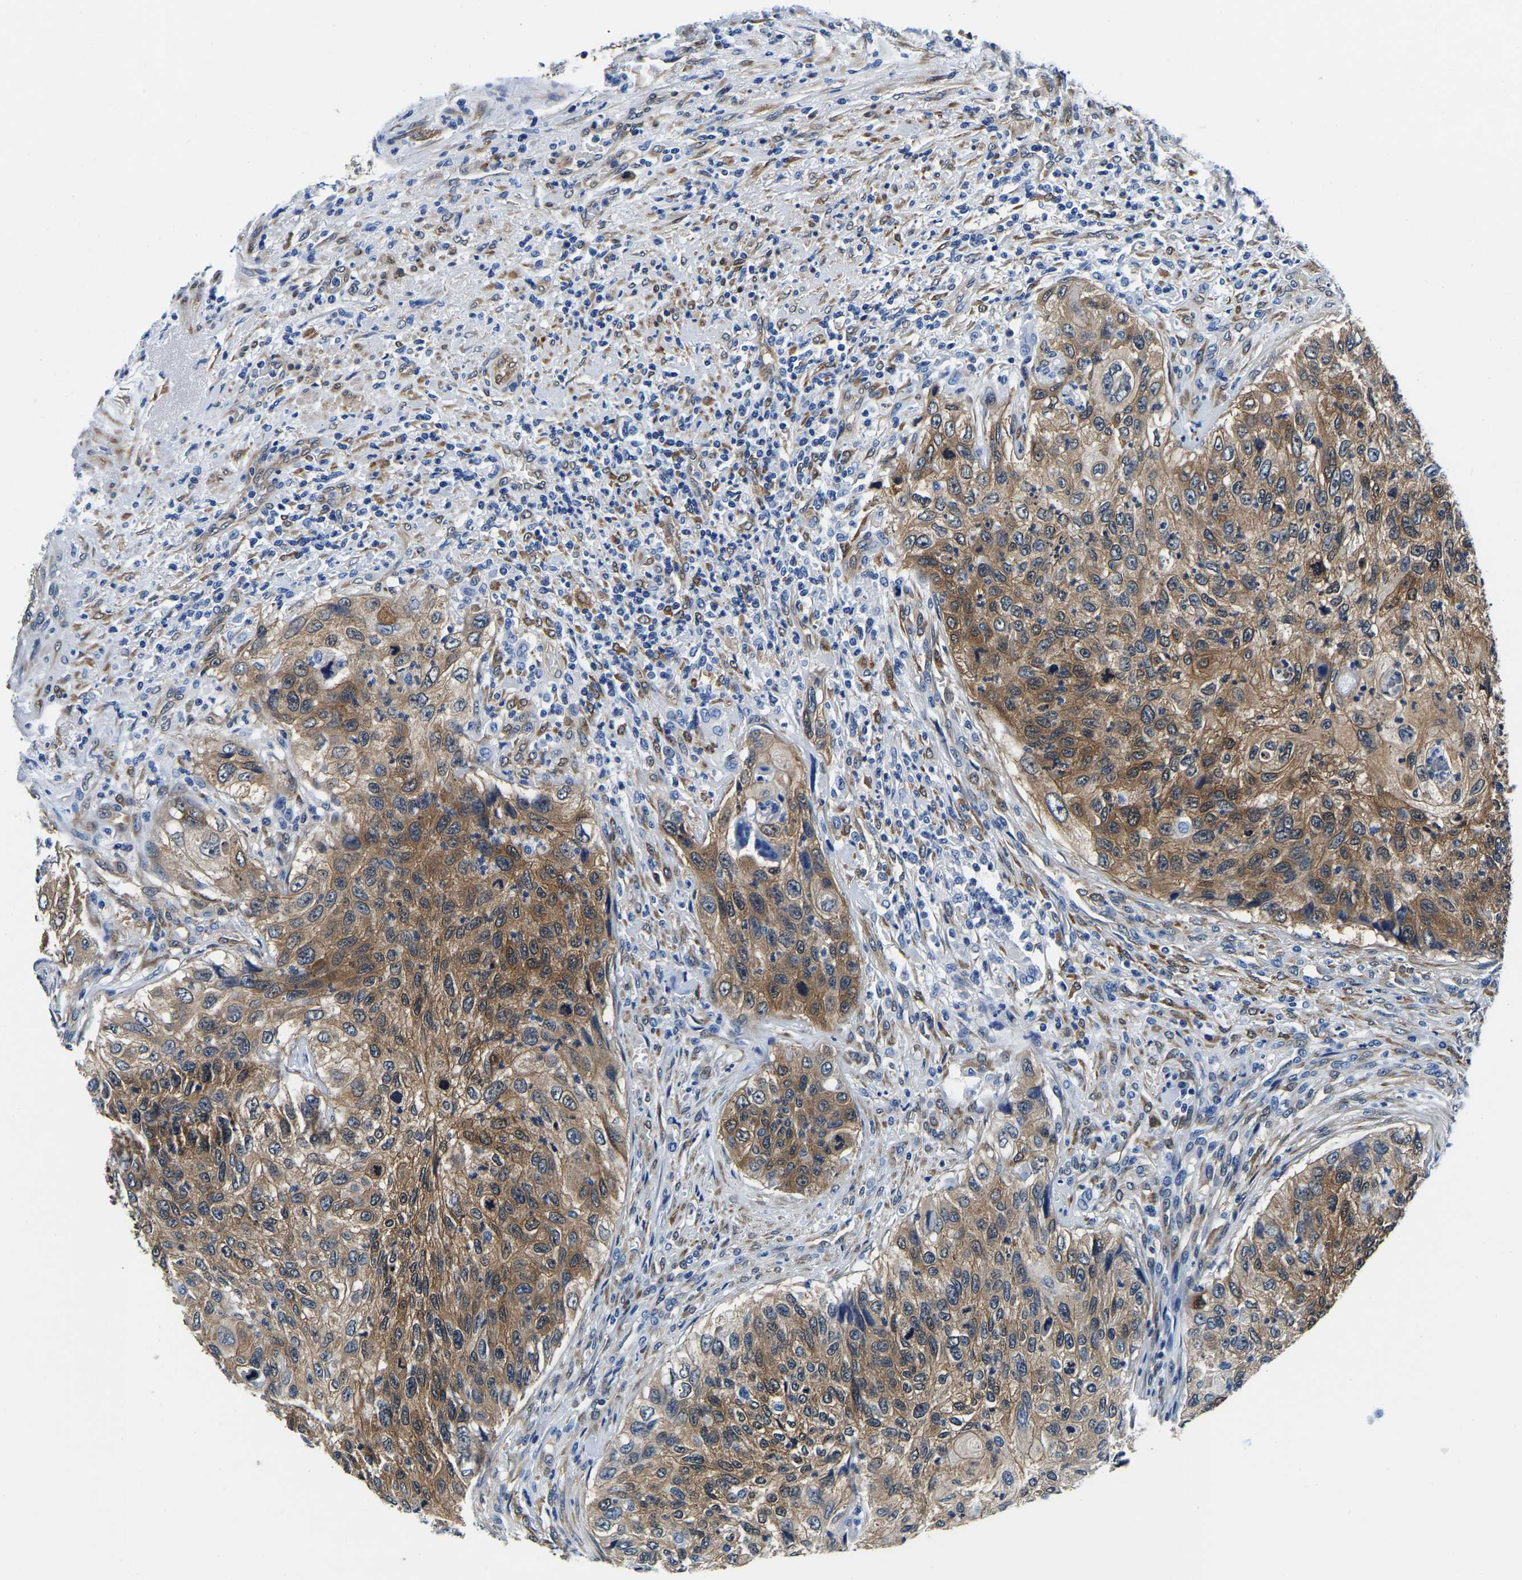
{"staining": {"intensity": "moderate", "quantity": ">75%", "location": "cytoplasmic/membranous"}, "tissue": "urothelial cancer", "cell_type": "Tumor cells", "image_type": "cancer", "snomed": [{"axis": "morphology", "description": "Urothelial carcinoma, High grade"}, {"axis": "topography", "description": "Urinary bladder"}], "caption": "Protein positivity by IHC reveals moderate cytoplasmic/membranous staining in approximately >75% of tumor cells in urothelial carcinoma (high-grade).", "gene": "S100A13", "patient": {"sex": "female", "age": 60}}